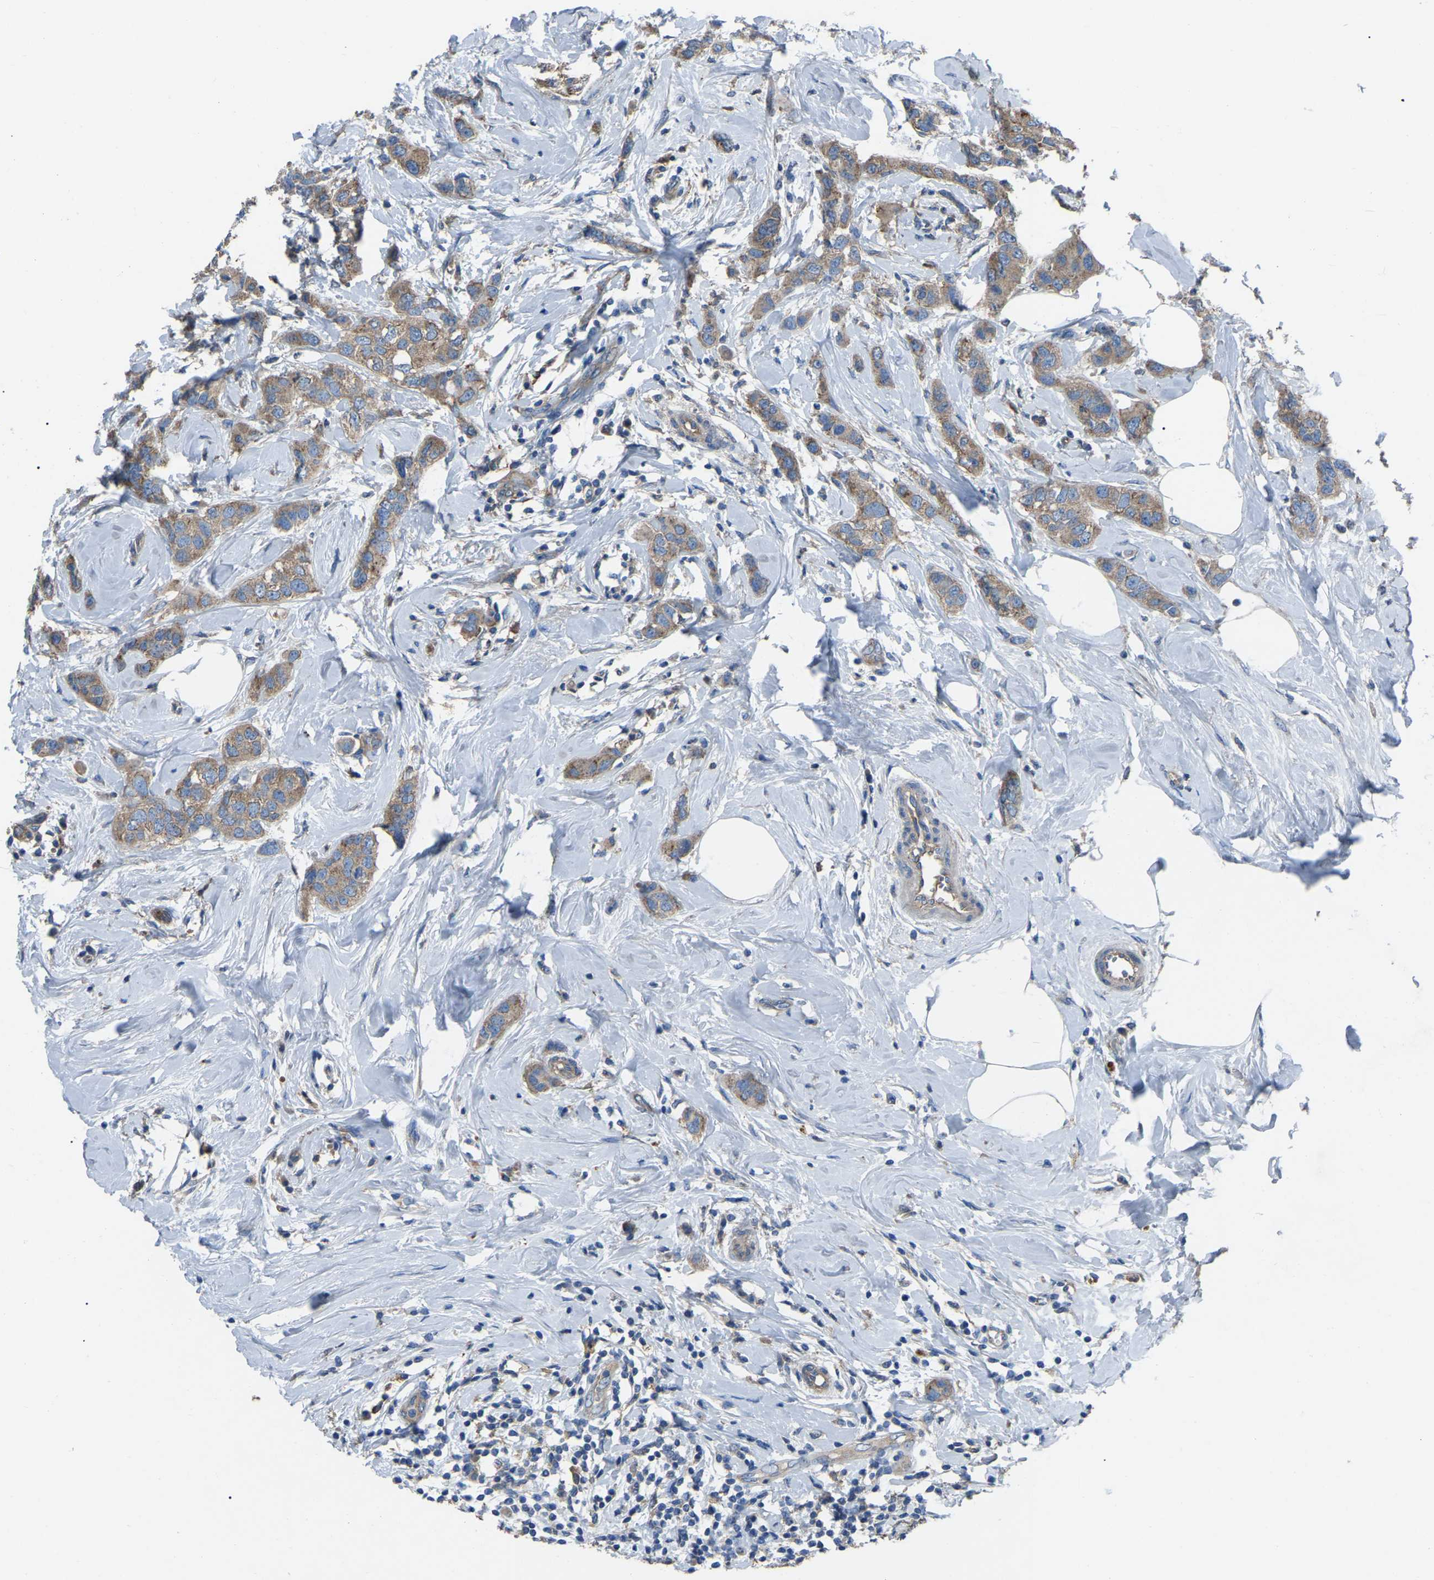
{"staining": {"intensity": "moderate", "quantity": ">75%", "location": "cytoplasmic/membranous"}, "tissue": "breast cancer", "cell_type": "Tumor cells", "image_type": "cancer", "snomed": [{"axis": "morphology", "description": "Duct carcinoma"}, {"axis": "topography", "description": "Breast"}], "caption": "Brown immunohistochemical staining in human intraductal carcinoma (breast) exhibits moderate cytoplasmic/membranous staining in approximately >75% of tumor cells. (IHC, brightfield microscopy, high magnification).", "gene": "AIMP1", "patient": {"sex": "female", "age": 50}}